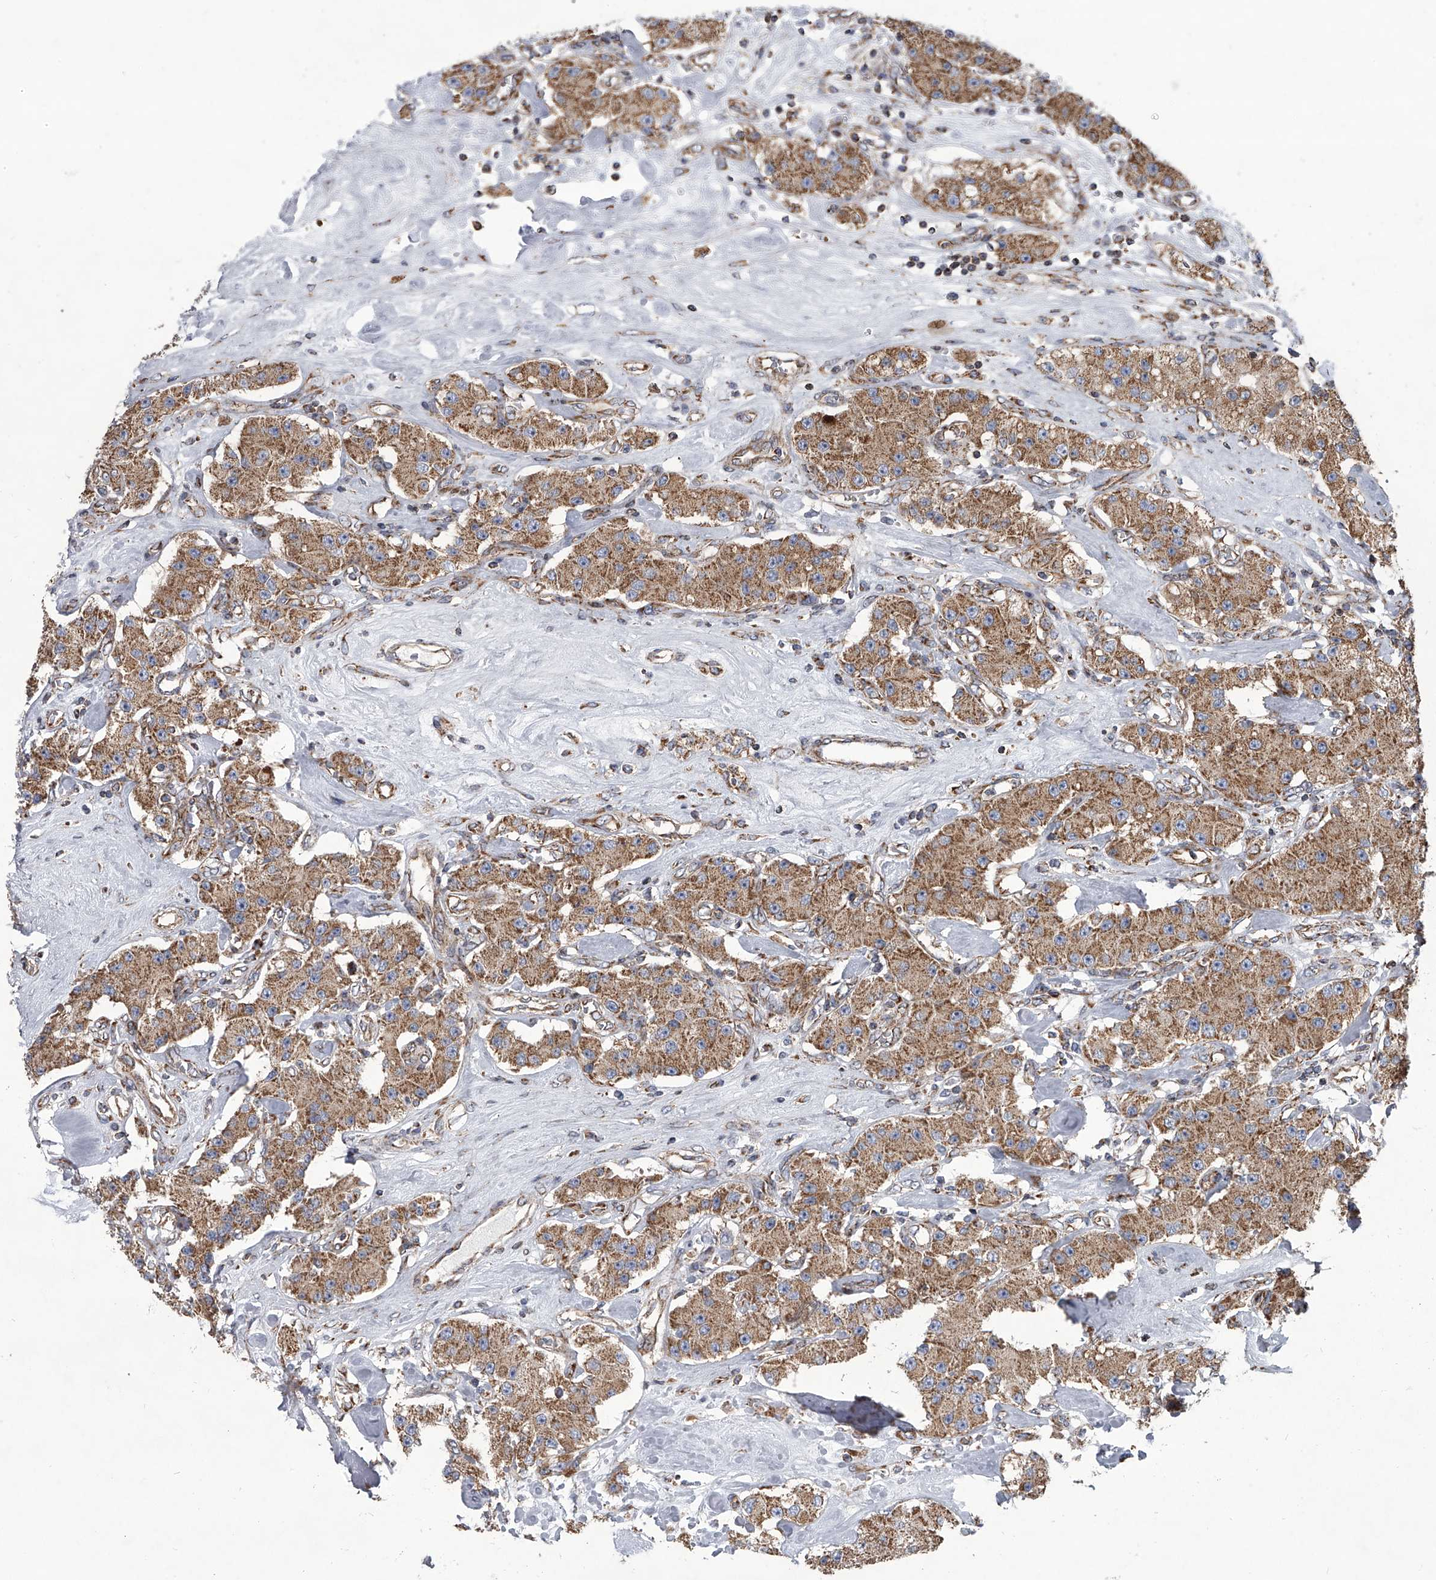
{"staining": {"intensity": "moderate", "quantity": ">75%", "location": "cytoplasmic/membranous"}, "tissue": "carcinoid", "cell_type": "Tumor cells", "image_type": "cancer", "snomed": [{"axis": "morphology", "description": "Carcinoid, malignant, NOS"}, {"axis": "topography", "description": "Pancreas"}], "caption": "Malignant carcinoid was stained to show a protein in brown. There is medium levels of moderate cytoplasmic/membranous staining in approximately >75% of tumor cells.", "gene": "ZC3H15", "patient": {"sex": "male", "age": 41}}